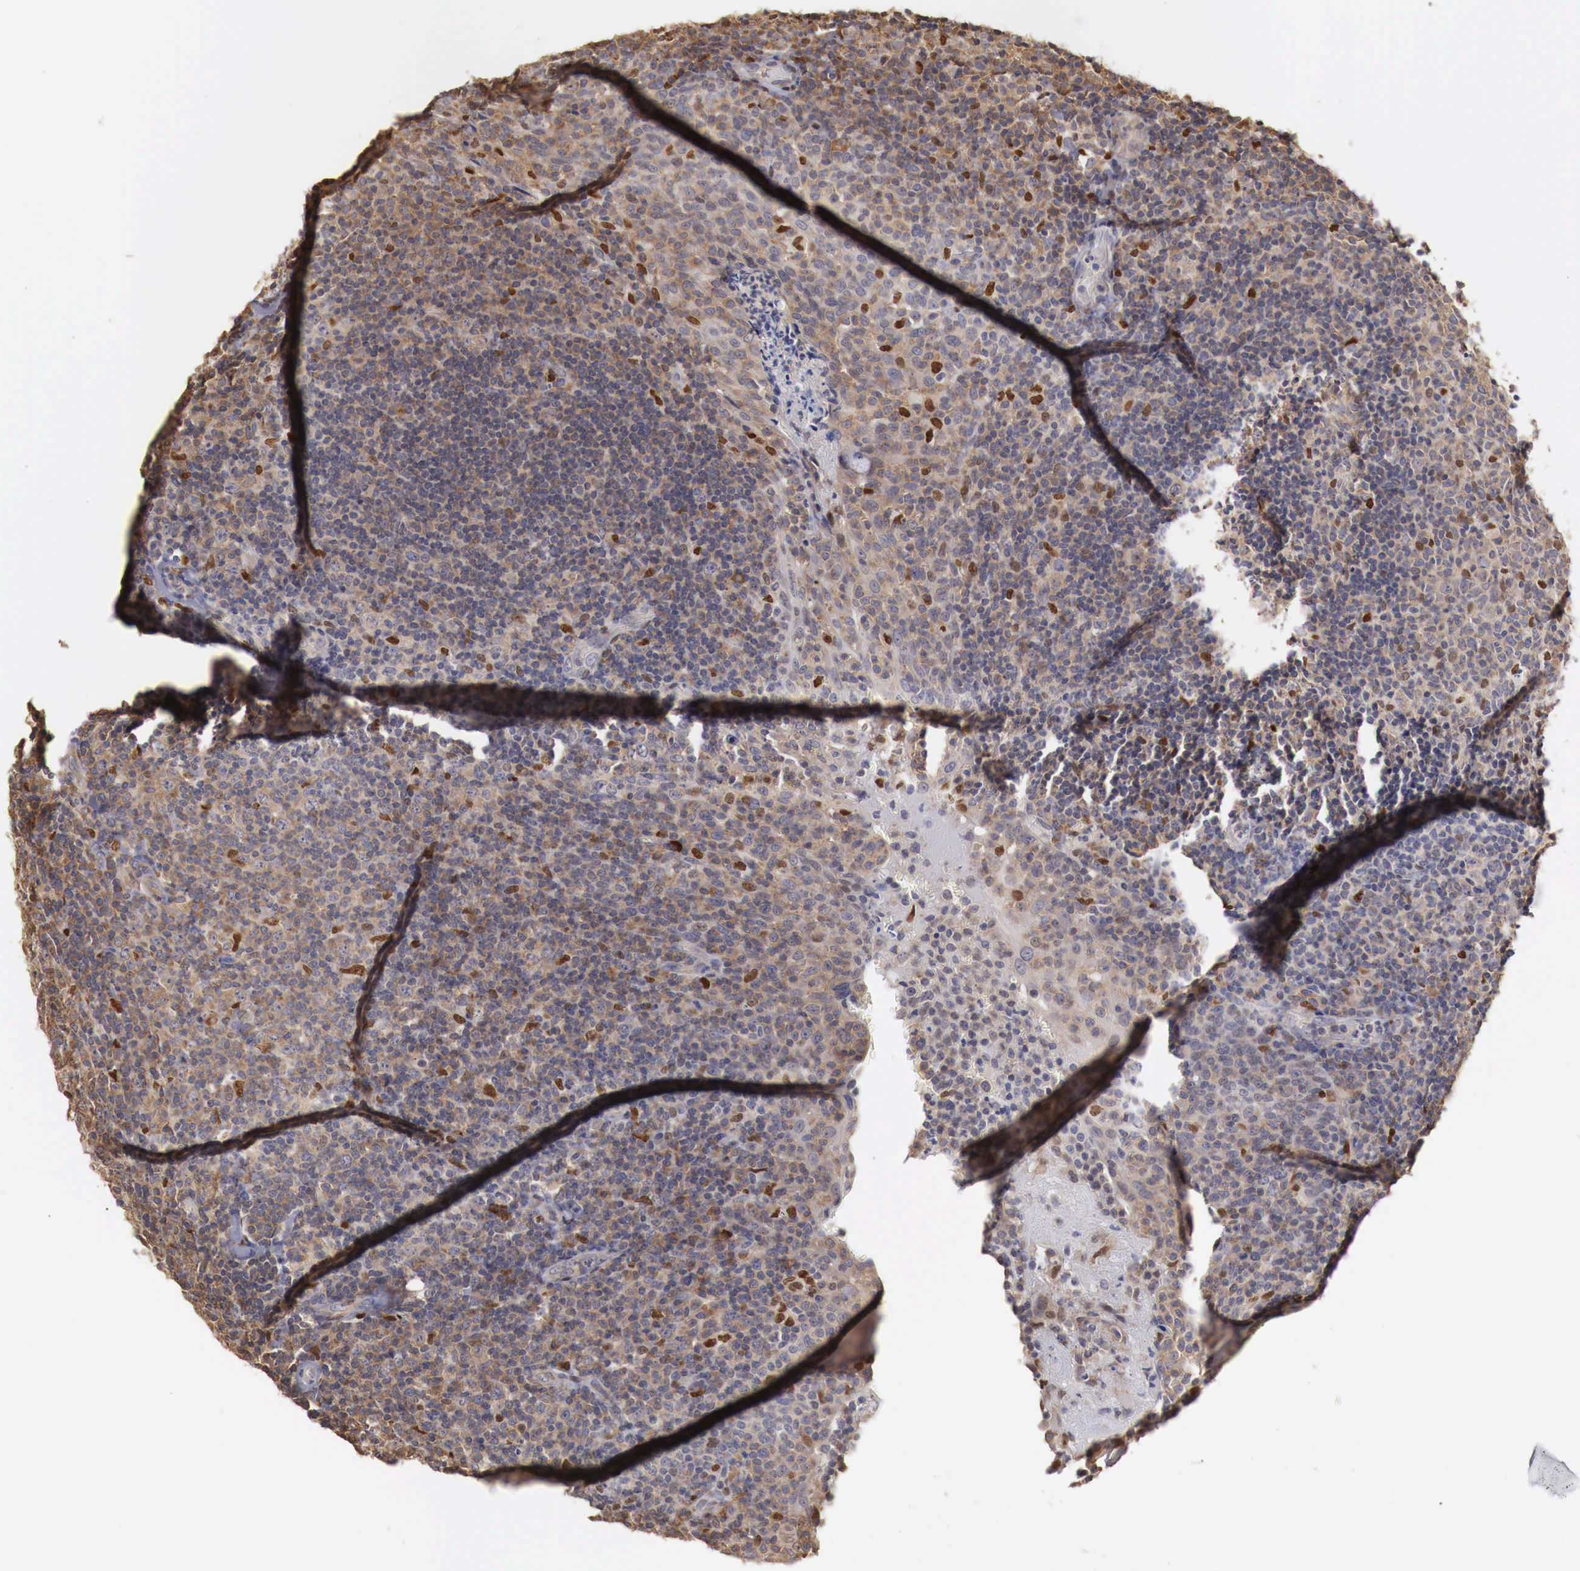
{"staining": {"intensity": "strong", "quantity": "<25%", "location": "nuclear"}, "tissue": "tonsil", "cell_type": "Germinal center cells", "image_type": "normal", "snomed": [{"axis": "morphology", "description": "Normal tissue, NOS"}, {"axis": "topography", "description": "Tonsil"}], "caption": "Human tonsil stained for a protein (brown) demonstrates strong nuclear positive positivity in approximately <25% of germinal center cells.", "gene": "KHDRBS2", "patient": {"sex": "female", "age": 3}}